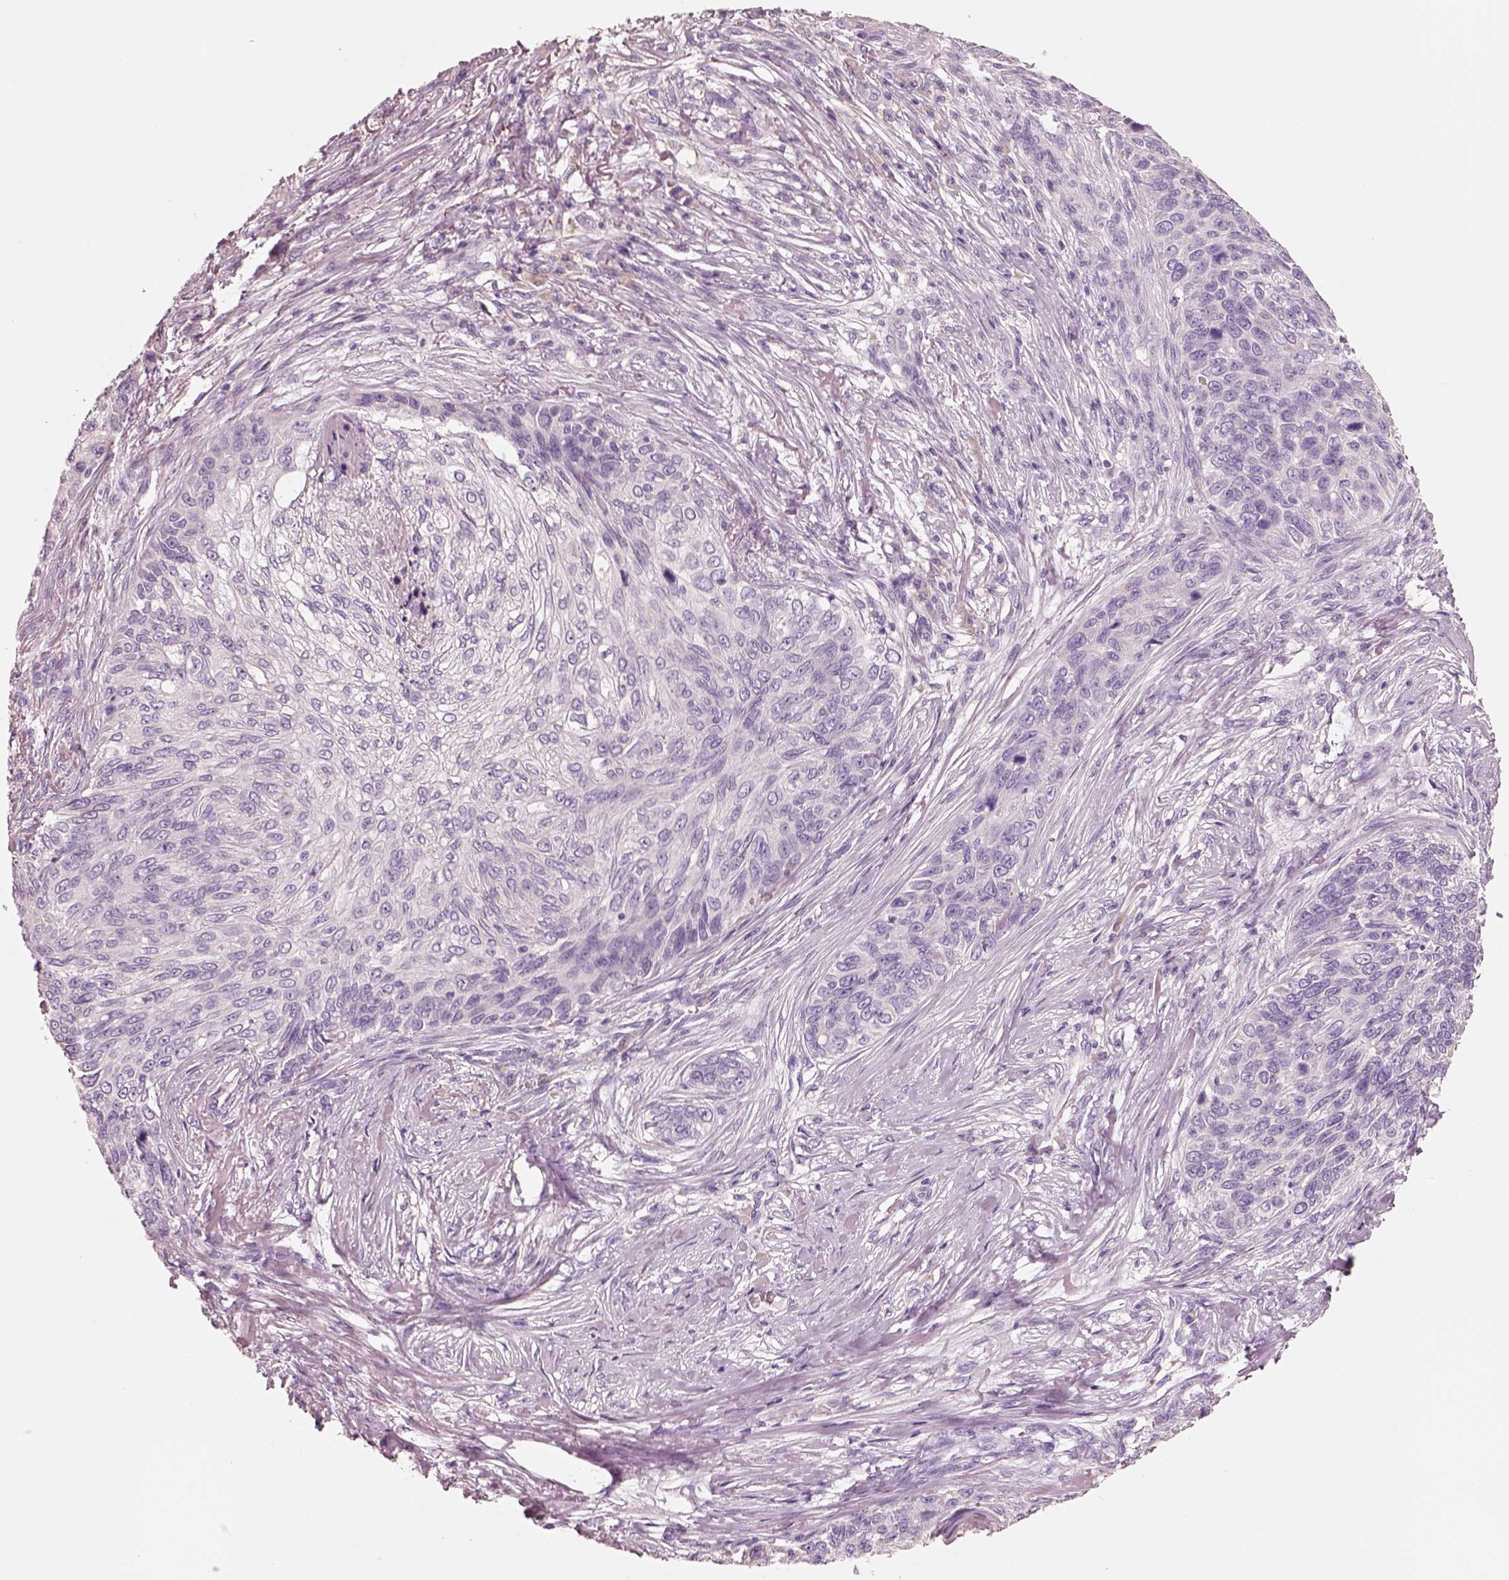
{"staining": {"intensity": "negative", "quantity": "none", "location": "none"}, "tissue": "skin cancer", "cell_type": "Tumor cells", "image_type": "cancer", "snomed": [{"axis": "morphology", "description": "Squamous cell carcinoma, NOS"}, {"axis": "topography", "description": "Skin"}], "caption": "A photomicrograph of skin cancer (squamous cell carcinoma) stained for a protein demonstrates no brown staining in tumor cells.", "gene": "PNOC", "patient": {"sex": "male", "age": 92}}